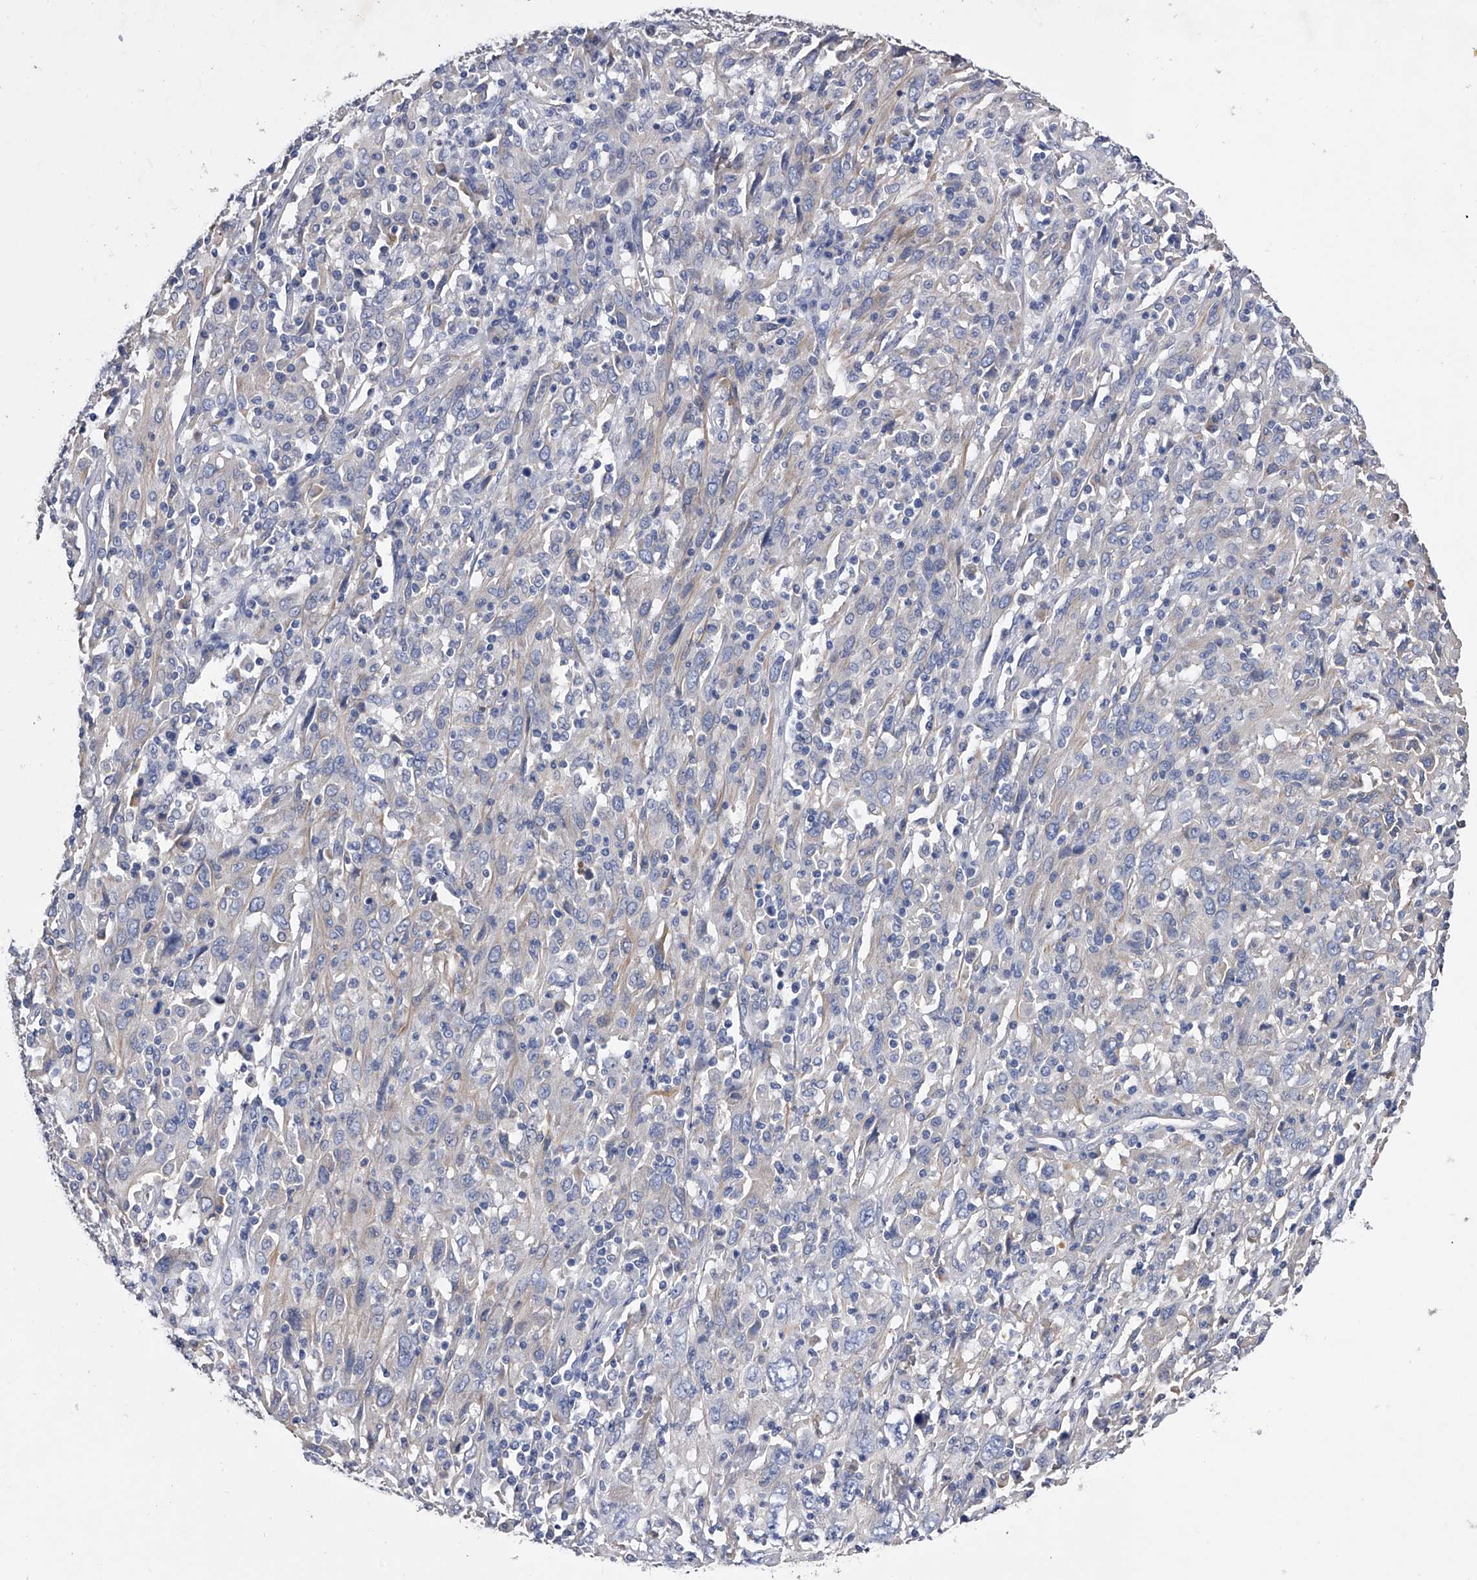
{"staining": {"intensity": "negative", "quantity": "none", "location": "none"}, "tissue": "cervical cancer", "cell_type": "Tumor cells", "image_type": "cancer", "snomed": [{"axis": "morphology", "description": "Squamous cell carcinoma, NOS"}, {"axis": "topography", "description": "Cervix"}], "caption": "Cervical squamous cell carcinoma was stained to show a protein in brown. There is no significant staining in tumor cells.", "gene": "EFCAB7", "patient": {"sex": "female", "age": 46}}